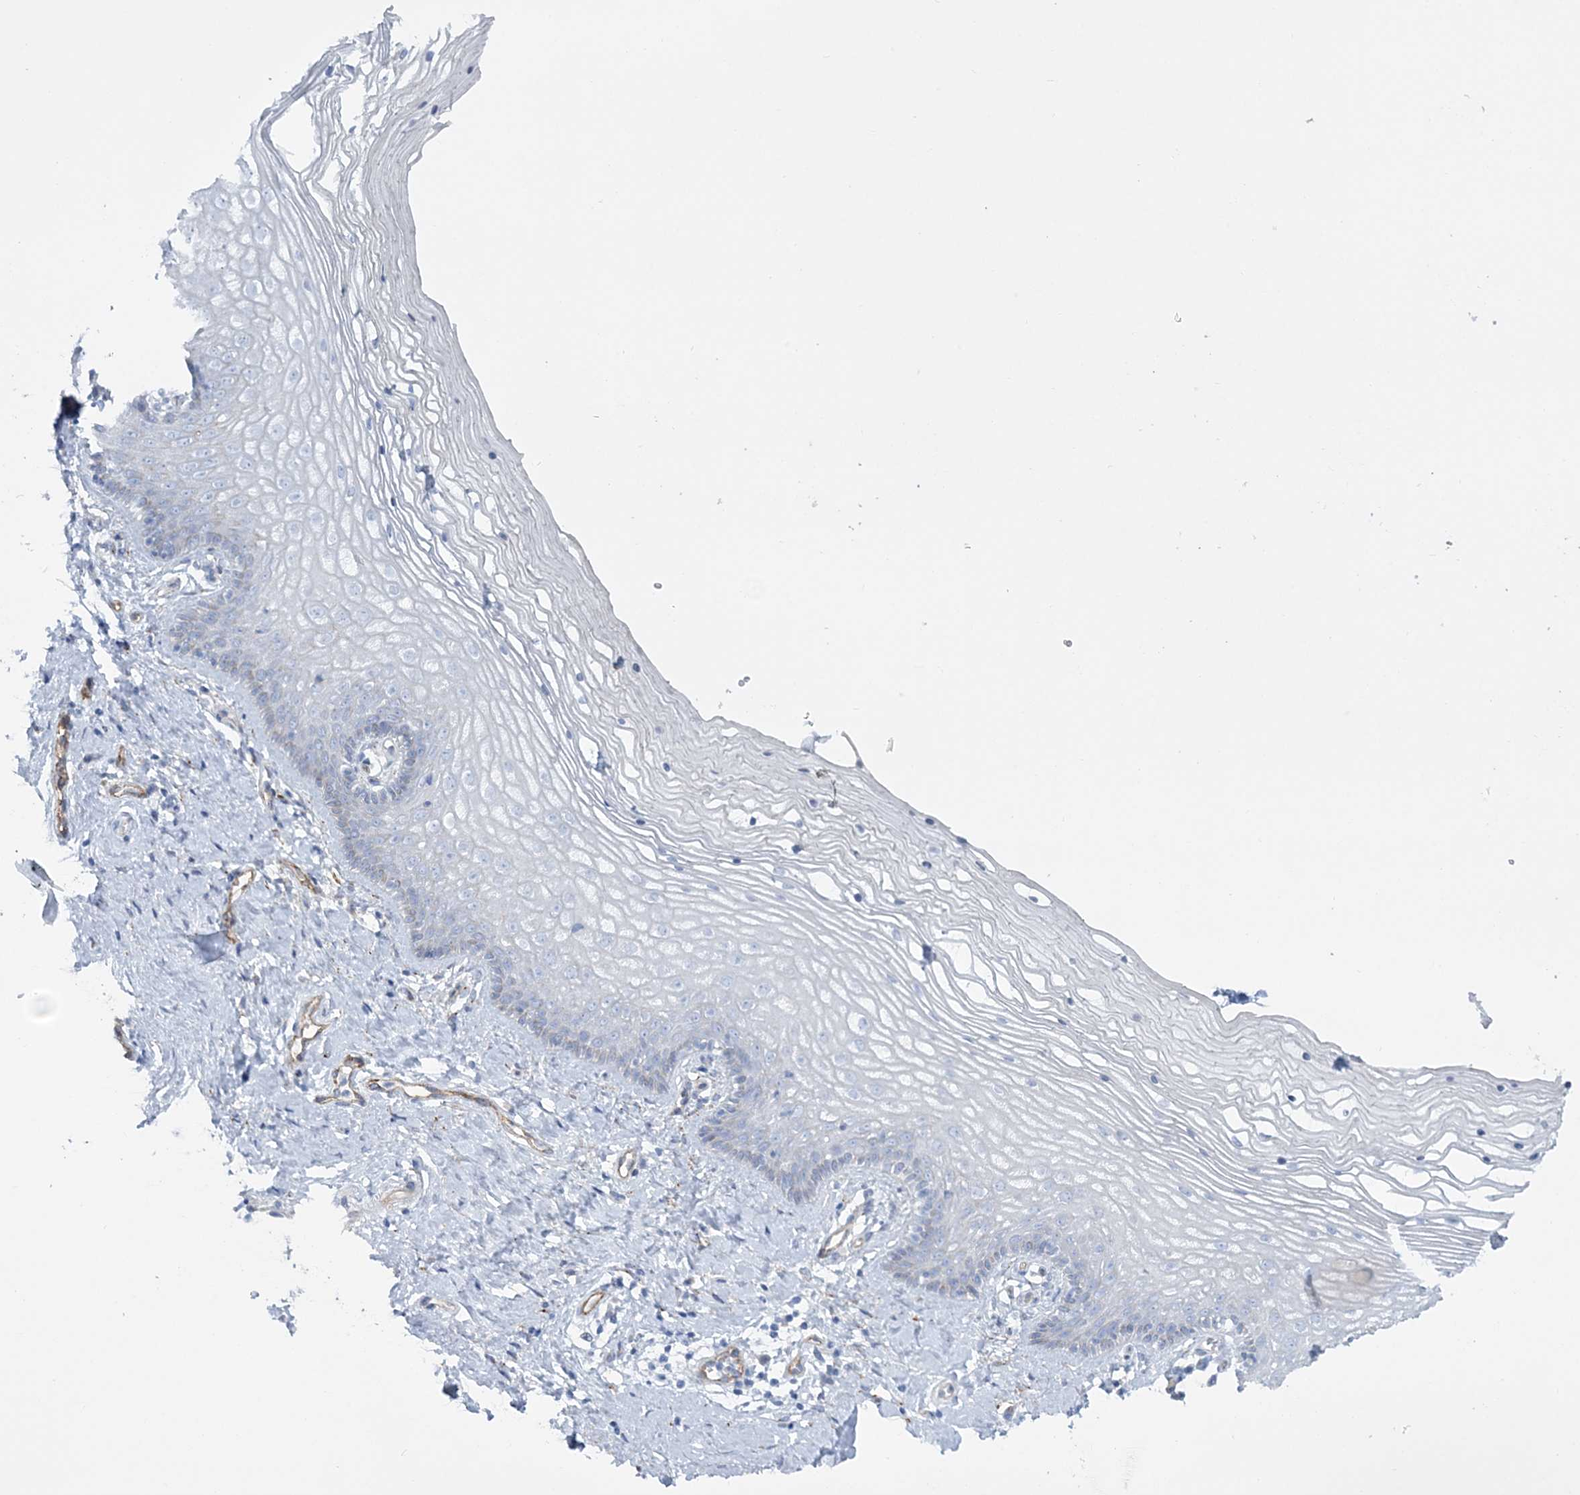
{"staining": {"intensity": "negative", "quantity": "none", "location": "none"}, "tissue": "vagina", "cell_type": "Squamous epithelial cells", "image_type": "normal", "snomed": [{"axis": "morphology", "description": "Normal tissue, NOS"}, {"axis": "topography", "description": "Vagina"}], "caption": "Immunohistochemical staining of normal vagina shows no significant positivity in squamous epithelial cells.", "gene": "RAB11FIP5", "patient": {"sex": "female", "age": 46}}